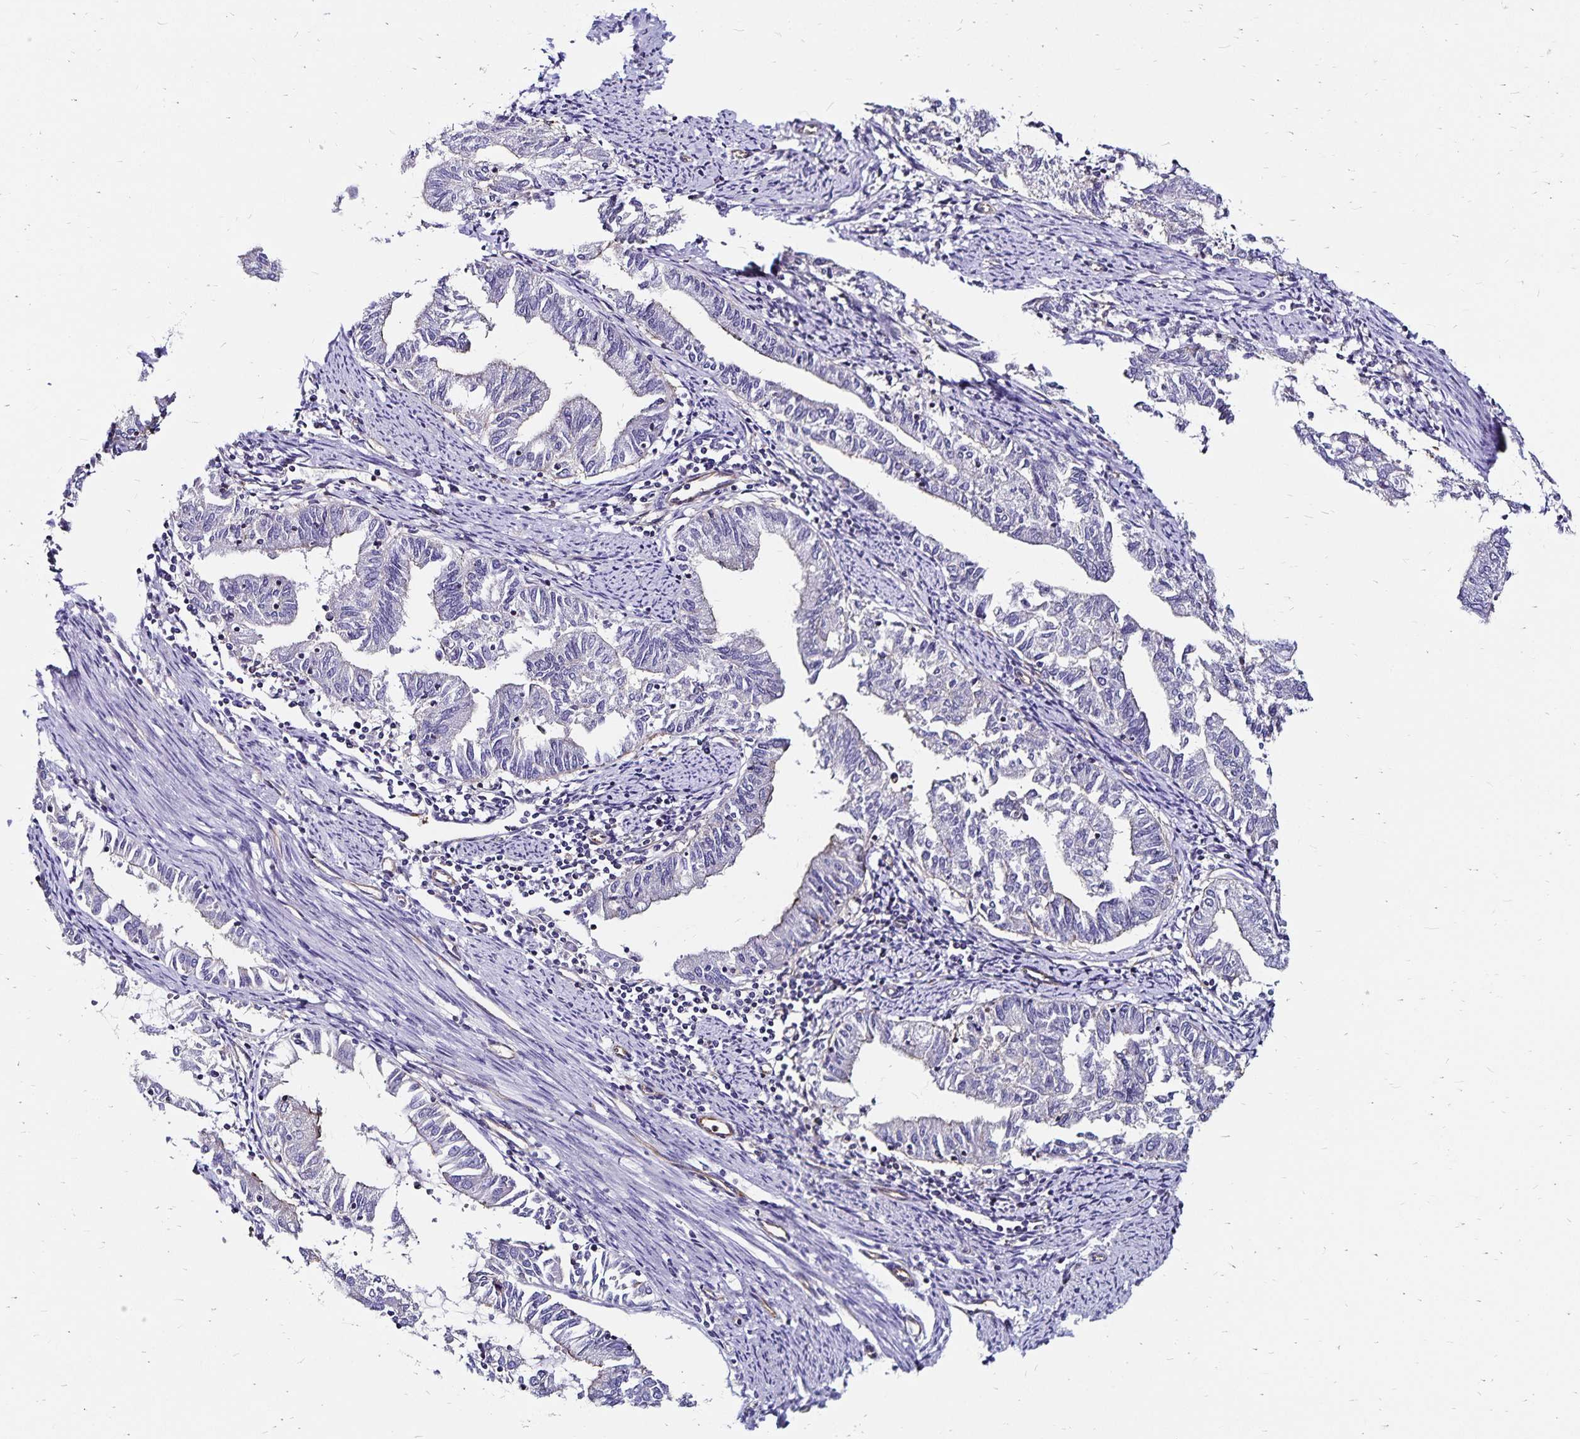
{"staining": {"intensity": "negative", "quantity": "none", "location": "none"}, "tissue": "endometrial cancer", "cell_type": "Tumor cells", "image_type": "cancer", "snomed": [{"axis": "morphology", "description": "Adenocarcinoma, NOS"}, {"axis": "topography", "description": "Endometrium"}], "caption": "This is an immunohistochemistry photomicrograph of endometrial cancer (adenocarcinoma). There is no positivity in tumor cells.", "gene": "RPRML", "patient": {"sex": "female", "age": 79}}